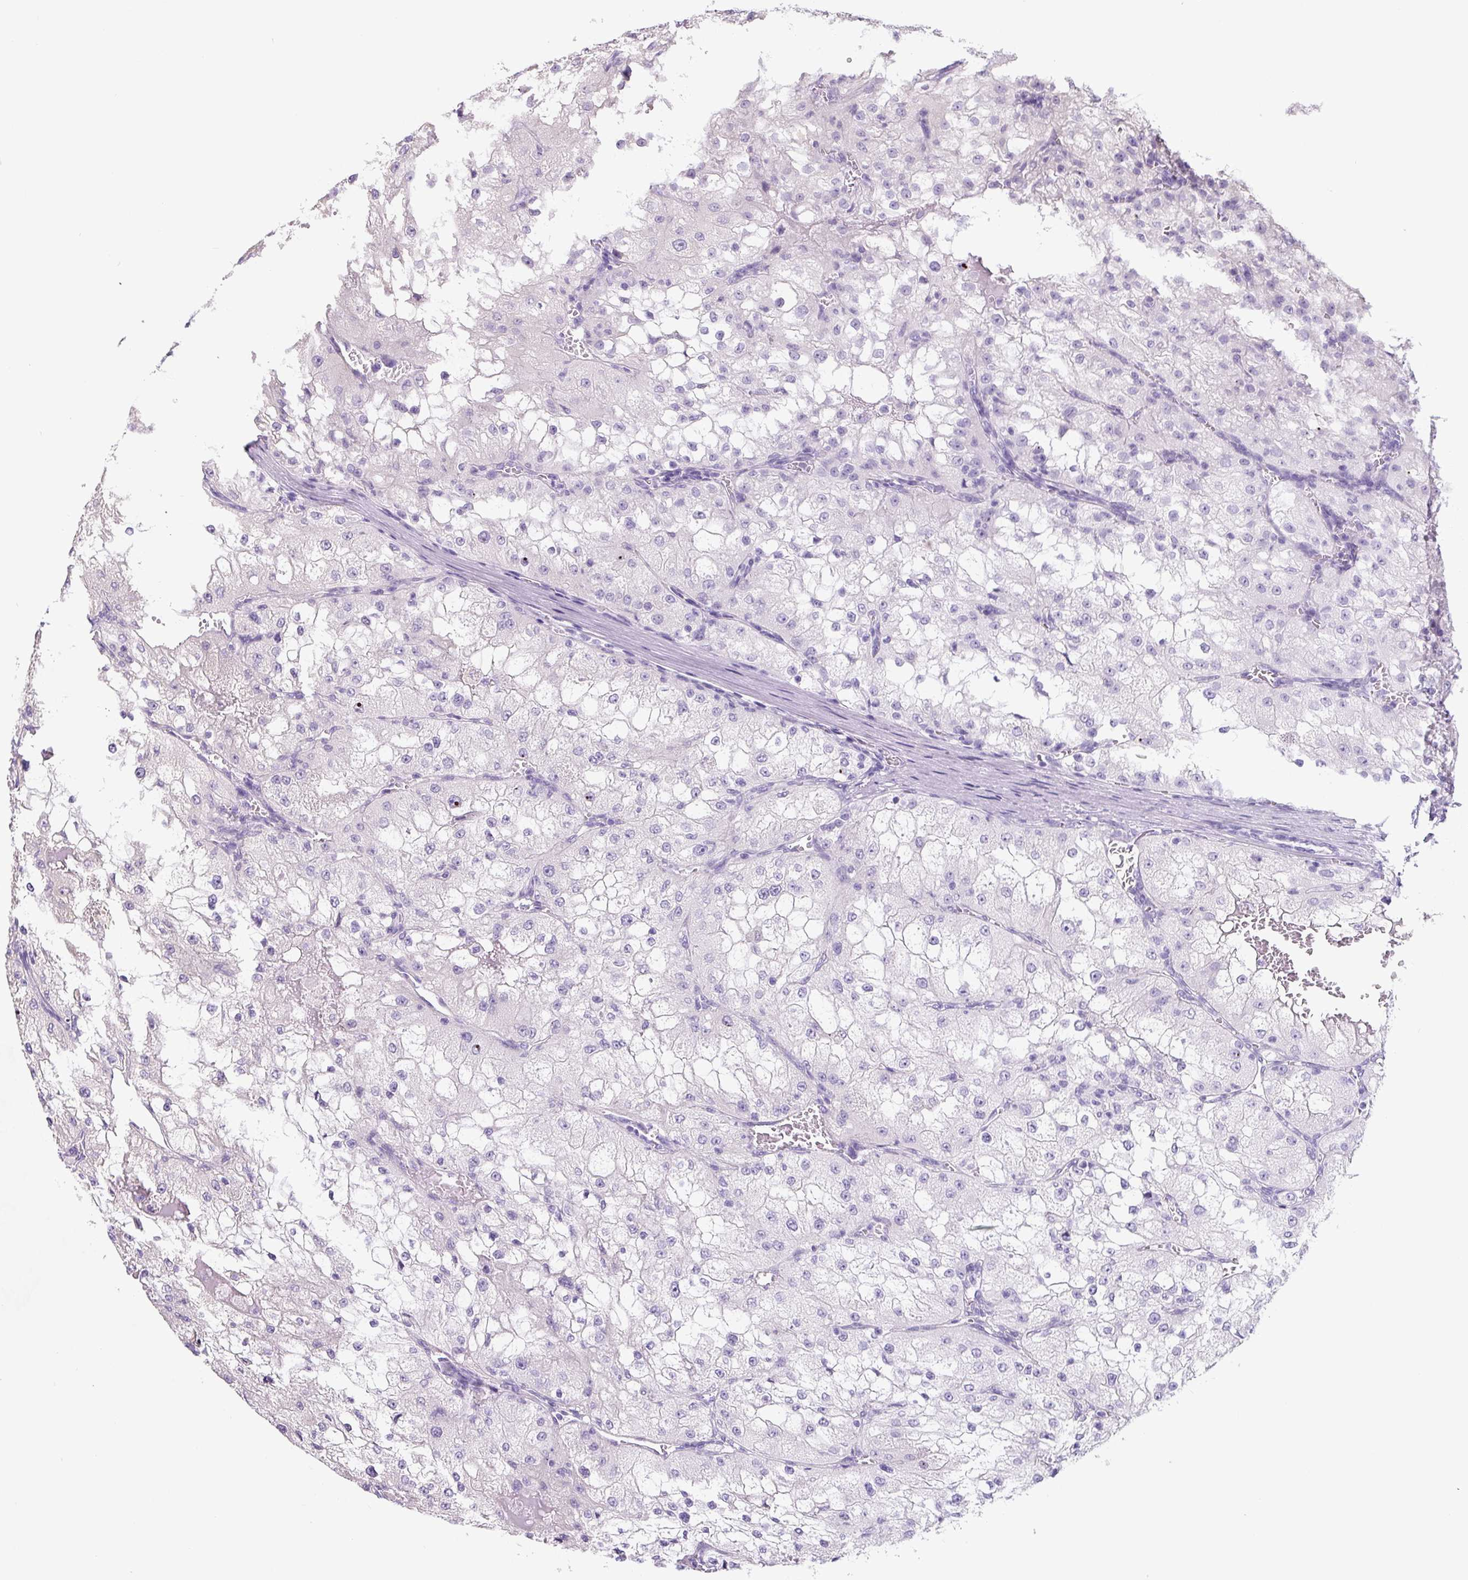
{"staining": {"intensity": "negative", "quantity": "none", "location": "none"}, "tissue": "renal cancer", "cell_type": "Tumor cells", "image_type": "cancer", "snomed": [{"axis": "morphology", "description": "Adenocarcinoma, NOS"}, {"axis": "topography", "description": "Kidney"}], "caption": "A high-resolution histopathology image shows immunohistochemistry staining of adenocarcinoma (renal), which demonstrates no significant staining in tumor cells.", "gene": "FZD5", "patient": {"sex": "female", "age": 74}}